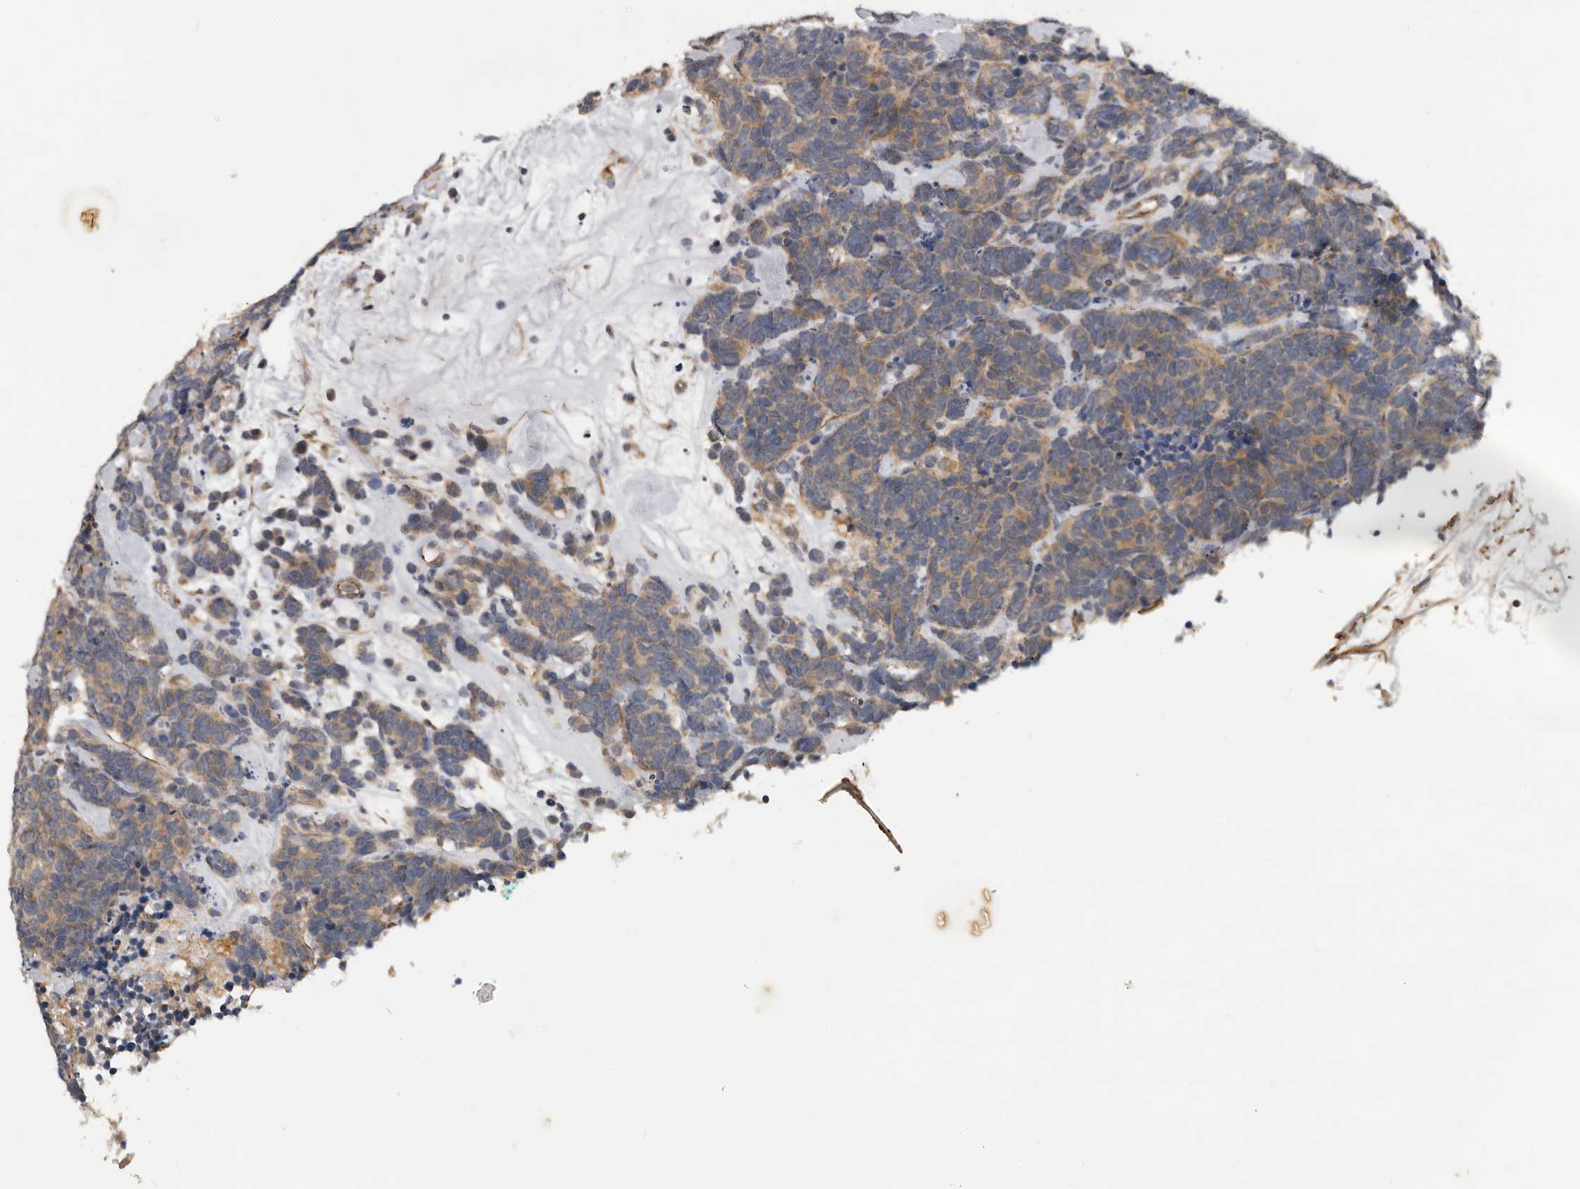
{"staining": {"intensity": "weak", "quantity": ">75%", "location": "cytoplasmic/membranous"}, "tissue": "carcinoid", "cell_type": "Tumor cells", "image_type": "cancer", "snomed": [{"axis": "morphology", "description": "Carcinoma, NOS"}, {"axis": "morphology", "description": "Carcinoid, malignant, NOS"}, {"axis": "topography", "description": "Urinary bladder"}], "caption": "This is a micrograph of IHC staining of malignant carcinoid, which shows weak expression in the cytoplasmic/membranous of tumor cells.", "gene": "RNF157", "patient": {"sex": "male", "age": 57}}